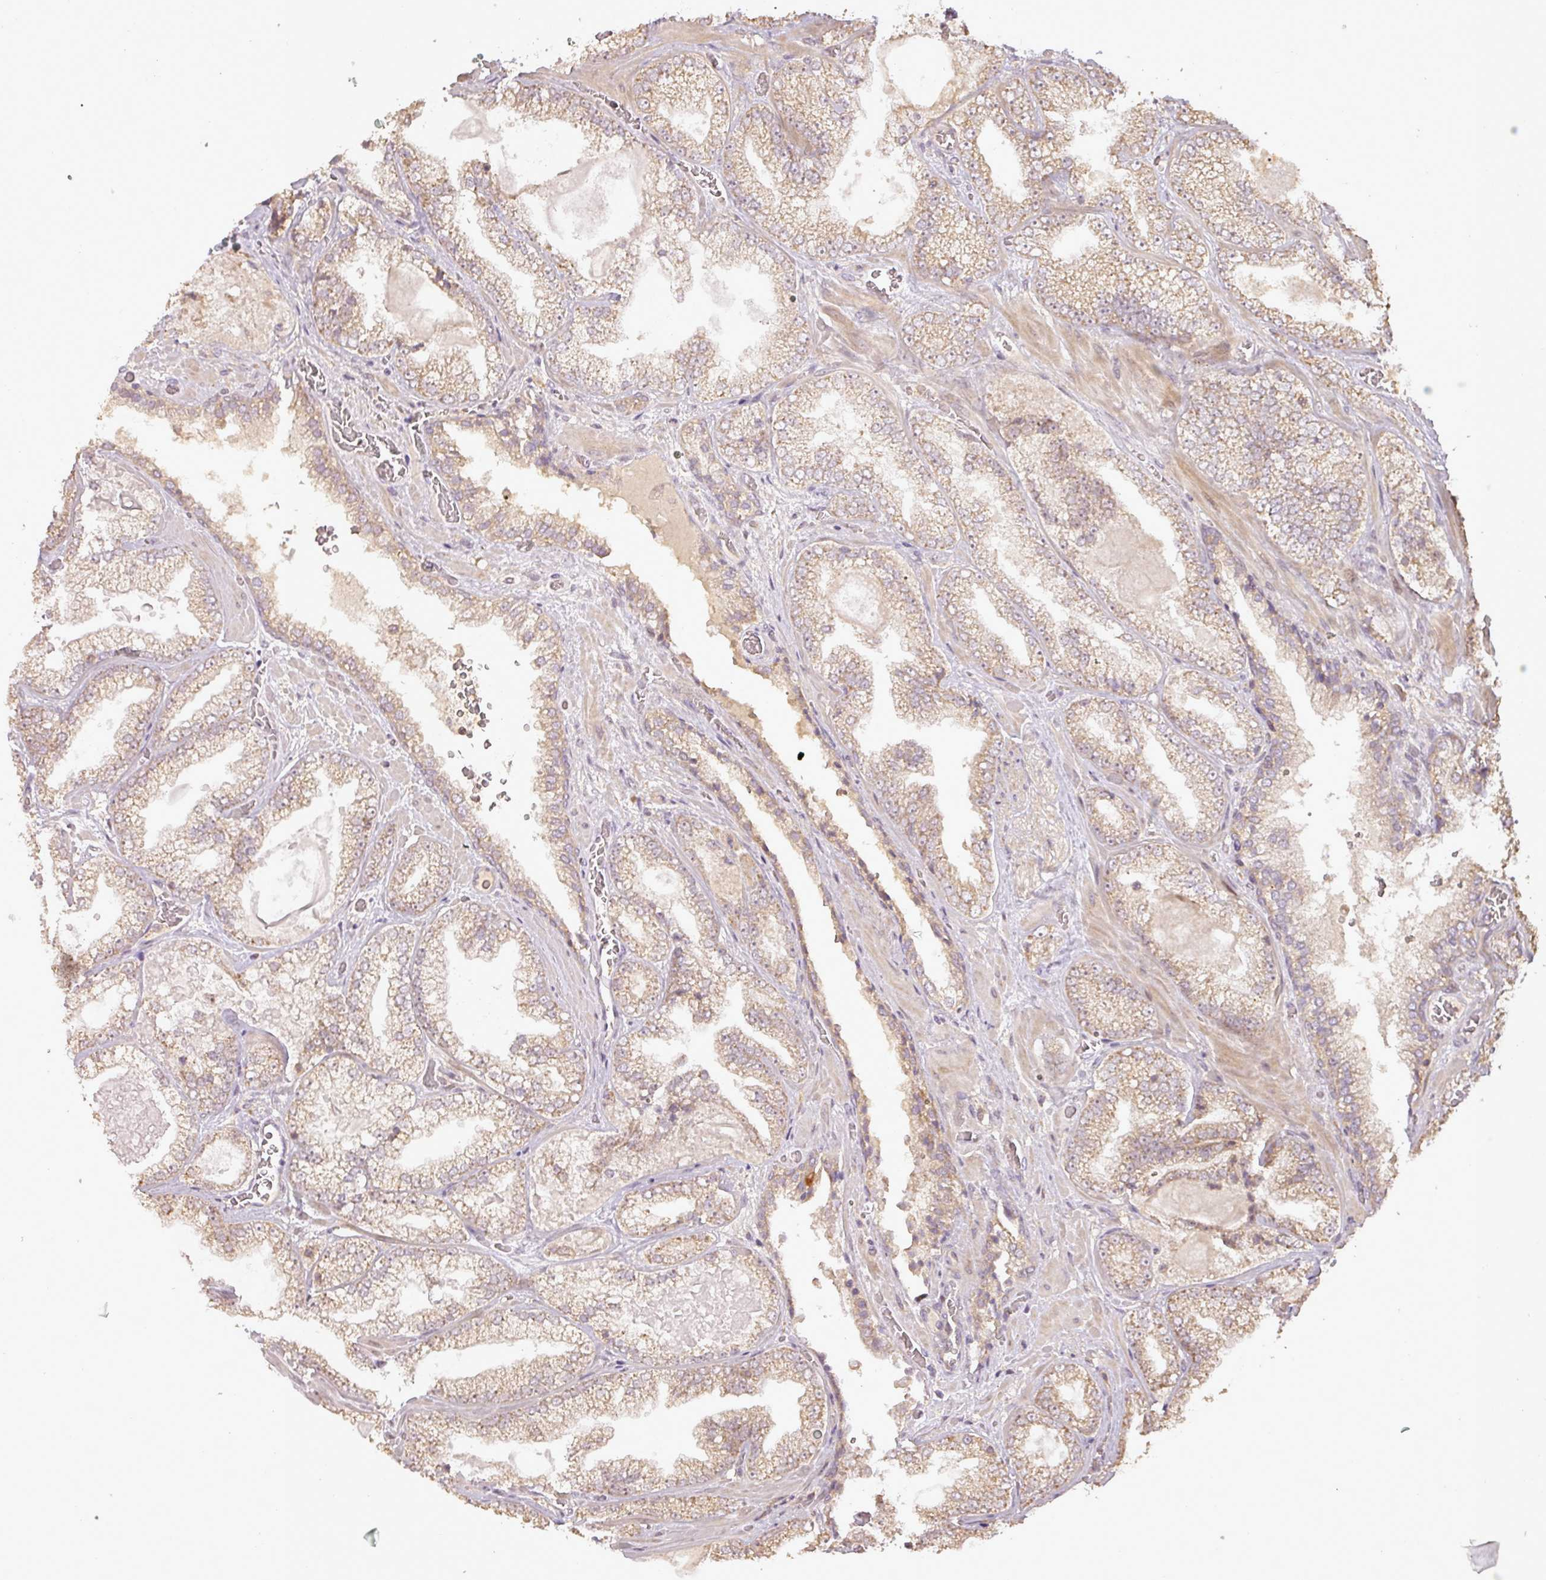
{"staining": {"intensity": "weak", "quantity": ">75%", "location": "cytoplasmic/membranous"}, "tissue": "prostate cancer", "cell_type": "Tumor cells", "image_type": "cancer", "snomed": [{"axis": "morphology", "description": "Adenocarcinoma, Low grade"}, {"axis": "topography", "description": "Prostate"}], "caption": "Human prostate low-grade adenocarcinoma stained with a brown dye shows weak cytoplasmic/membranous positive staining in approximately >75% of tumor cells.", "gene": "FAIM", "patient": {"sex": "male", "age": 57}}